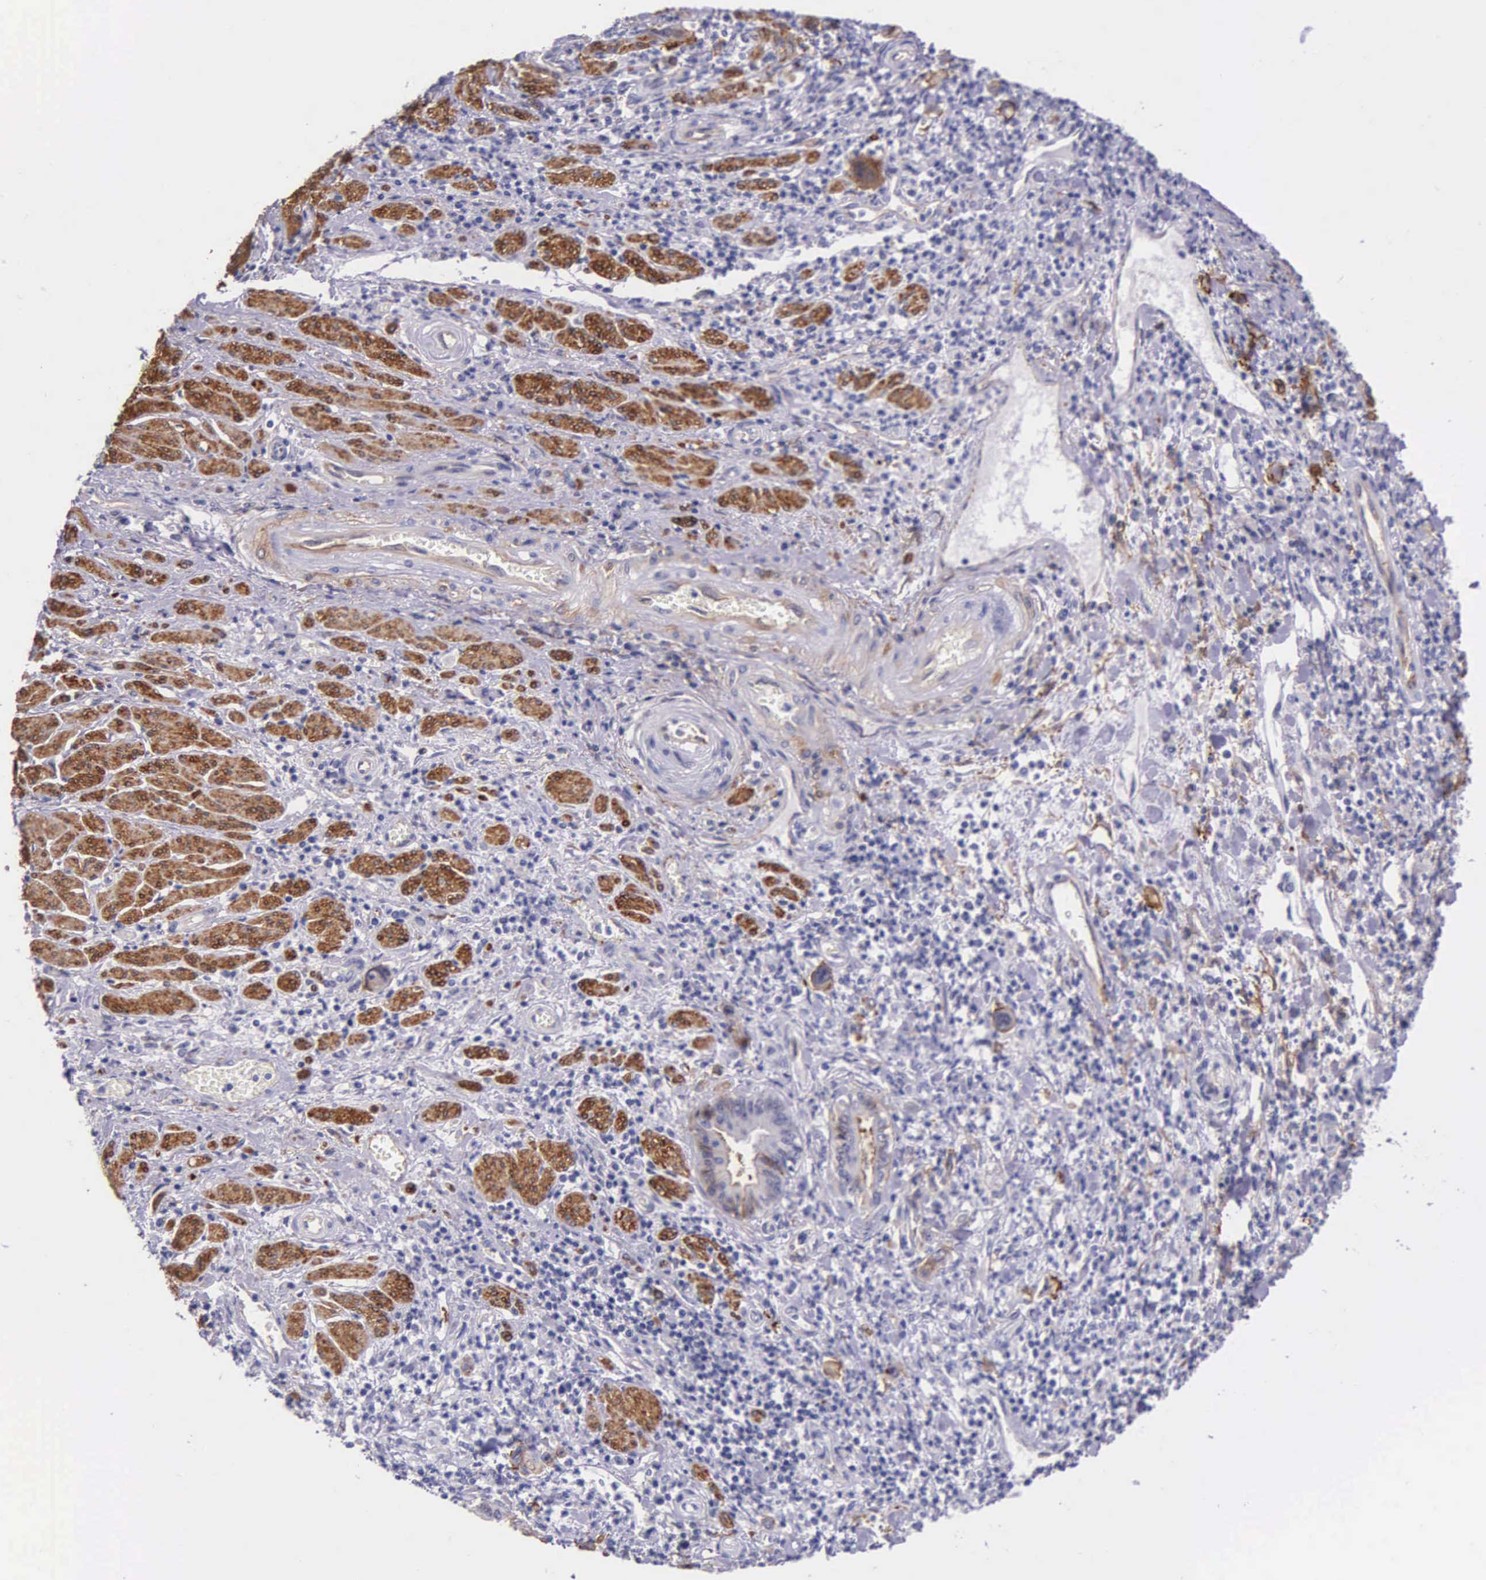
{"staining": {"intensity": "weak", "quantity": "<25%", "location": "cytoplasmic/membranous"}, "tissue": "stomach cancer", "cell_type": "Tumor cells", "image_type": "cancer", "snomed": [{"axis": "morphology", "description": "Adenocarcinoma, NOS"}, {"axis": "topography", "description": "Stomach"}], "caption": "This is an IHC photomicrograph of human stomach cancer (adenocarcinoma). There is no expression in tumor cells.", "gene": "AHNAK2", "patient": {"sex": "female", "age": 76}}